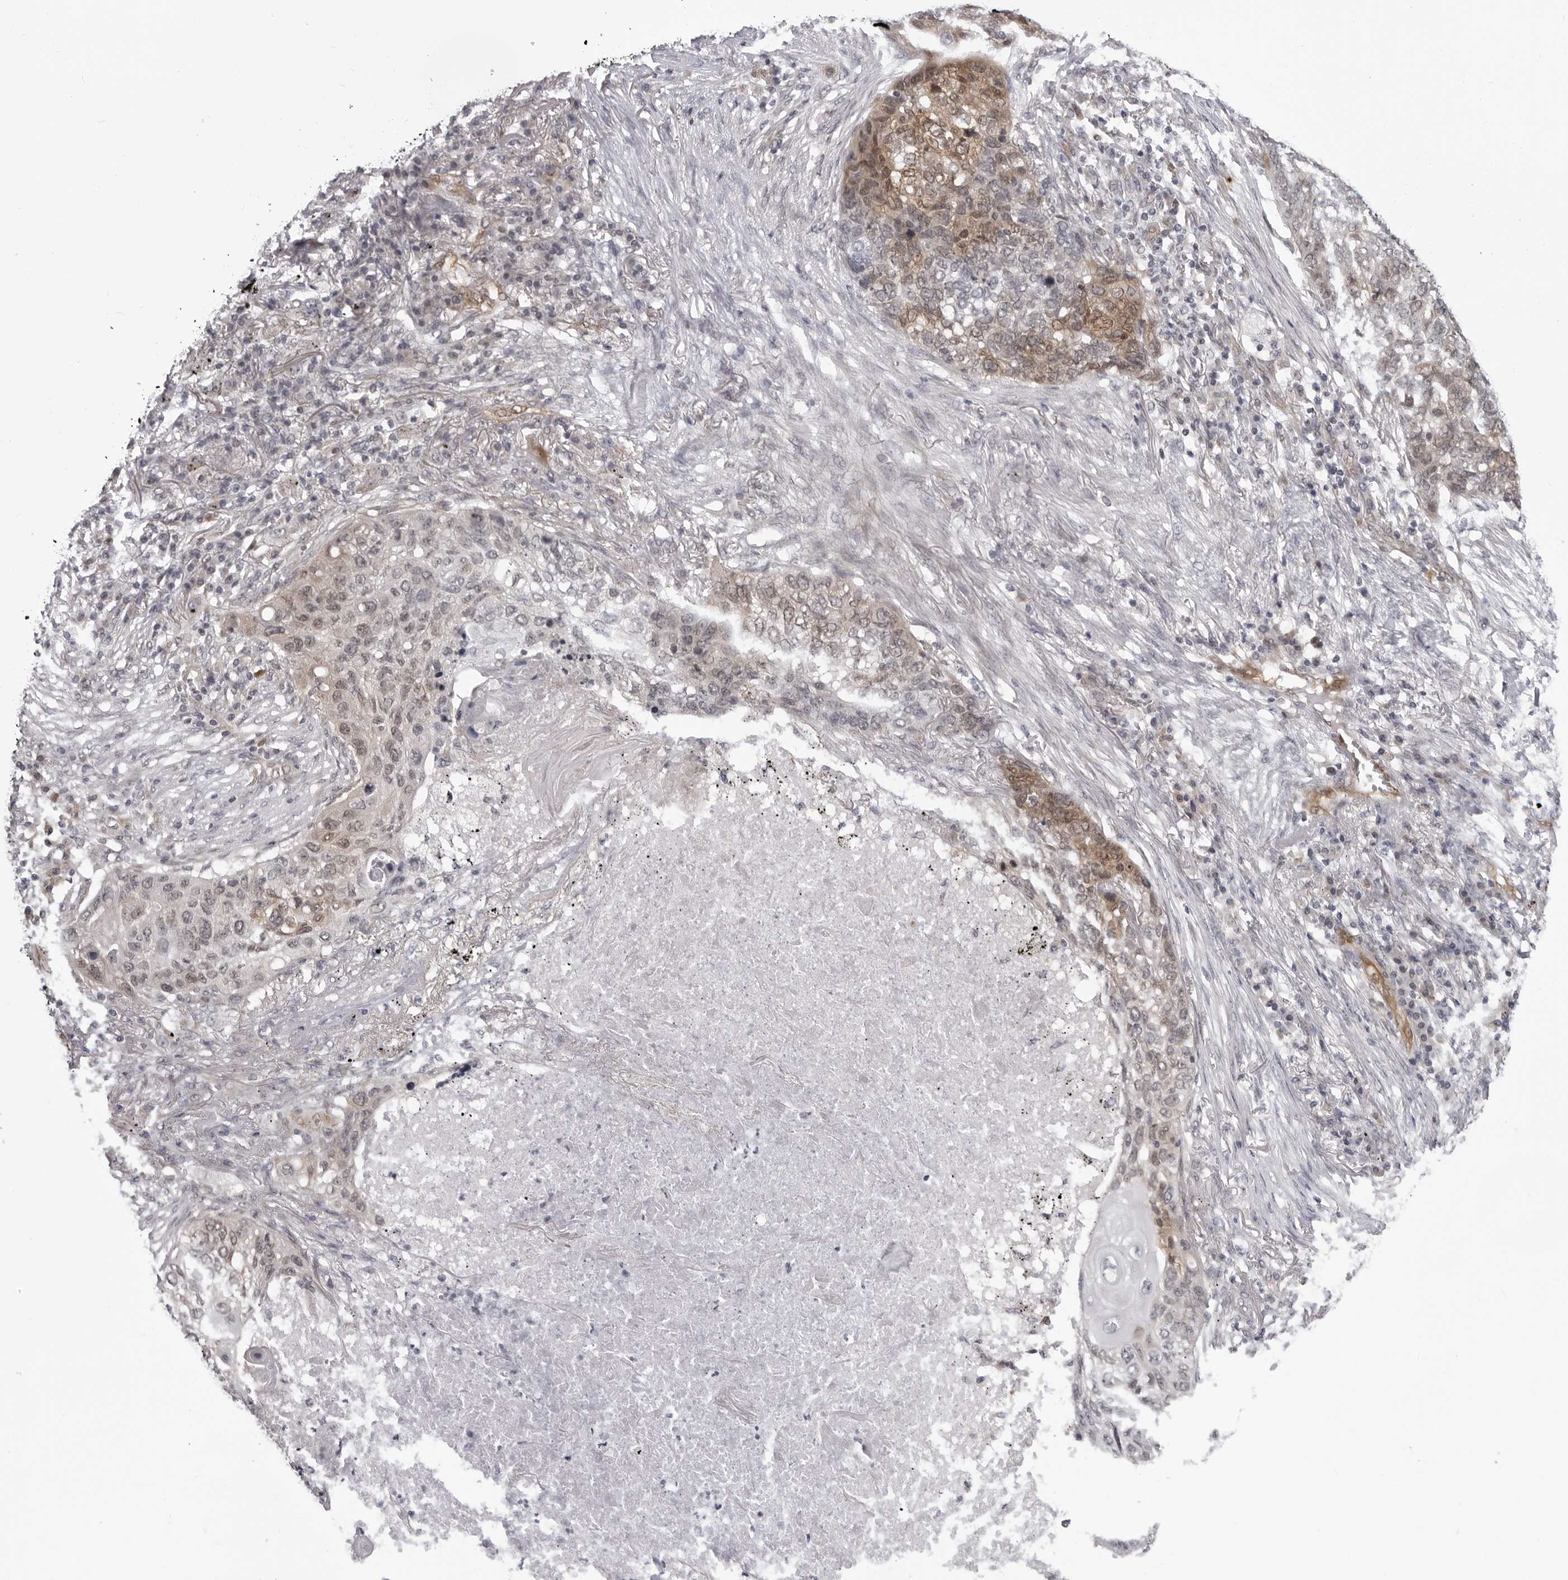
{"staining": {"intensity": "weak", "quantity": "25%-75%", "location": "cytoplasmic/membranous,nuclear"}, "tissue": "lung cancer", "cell_type": "Tumor cells", "image_type": "cancer", "snomed": [{"axis": "morphology", "description": "Squamous cell carcinoma, NOS"}, {"axis": "topography", "description": "Lung"}], "caption": "Lung cancer (squamous cell carcinoma) stained with immunohistochemistry demonstrates weak cytoplasmic/membranous and nuclear expression in about 25%-75% of tumor cells.", "gene": "MAPK12", "patient": {"sex": "female", "age": 63}}